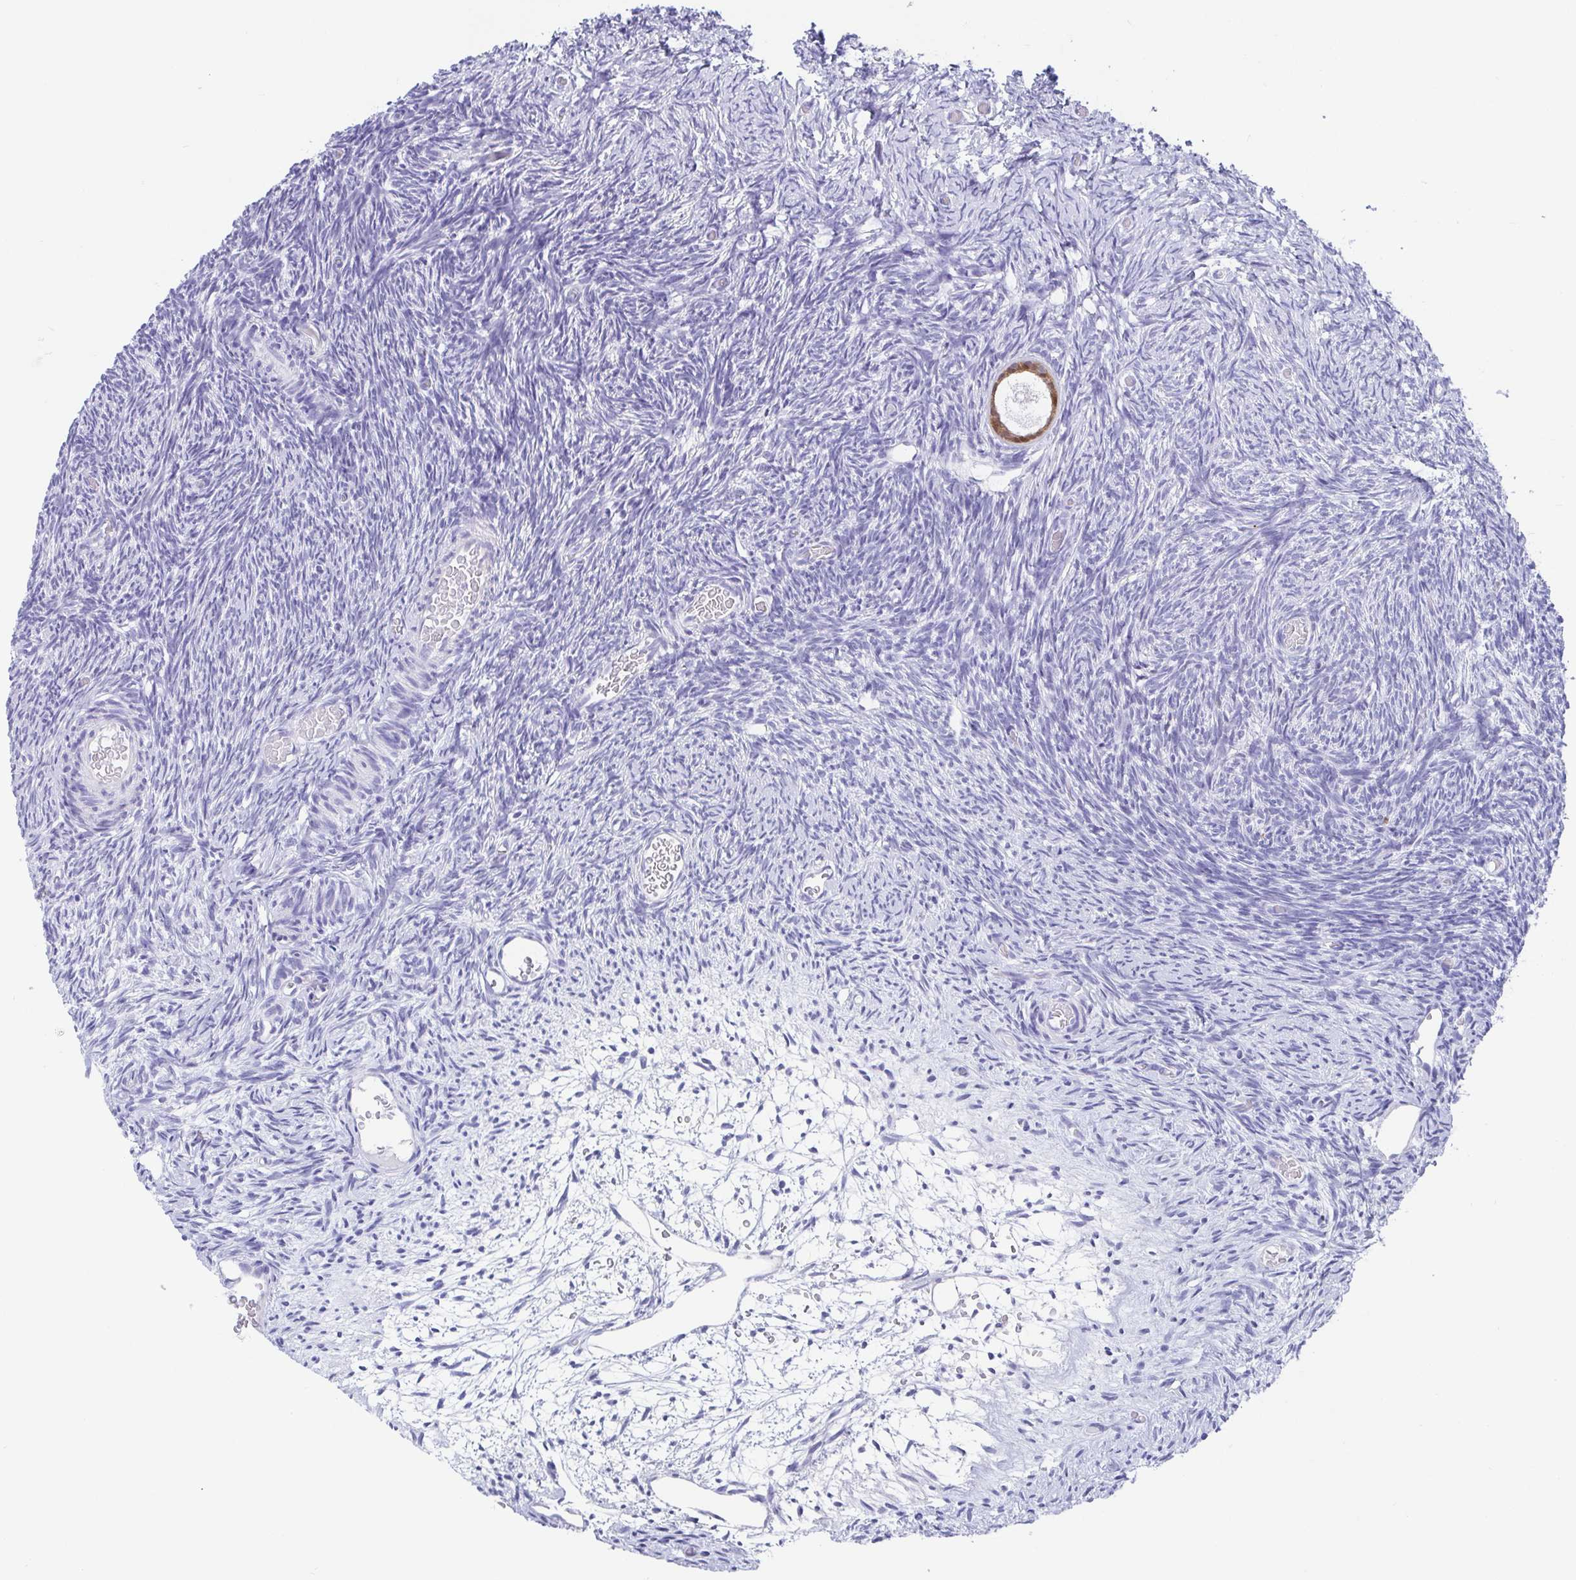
{"staining": {"intensity": "moderate", "quantity": ">75%", "location": "cytoplasmic/membranous,nuclear"}, "tissue": "ovary", "cell_type": "Follicle cells", "image_type": "normal", "snomed": [{"axis": "morphology", "description": "Normal tissue, NOS"}, {"axis": "topography", "description": "Ovary"}], "caption": "The image shows staining of normal ovary, revealing moderate cytoplasmic/membranous,nuclear protein positivity (brown color) within follicle cells.", "gene": "SCGN", "patient": {"sex": "female", "age": 39}}